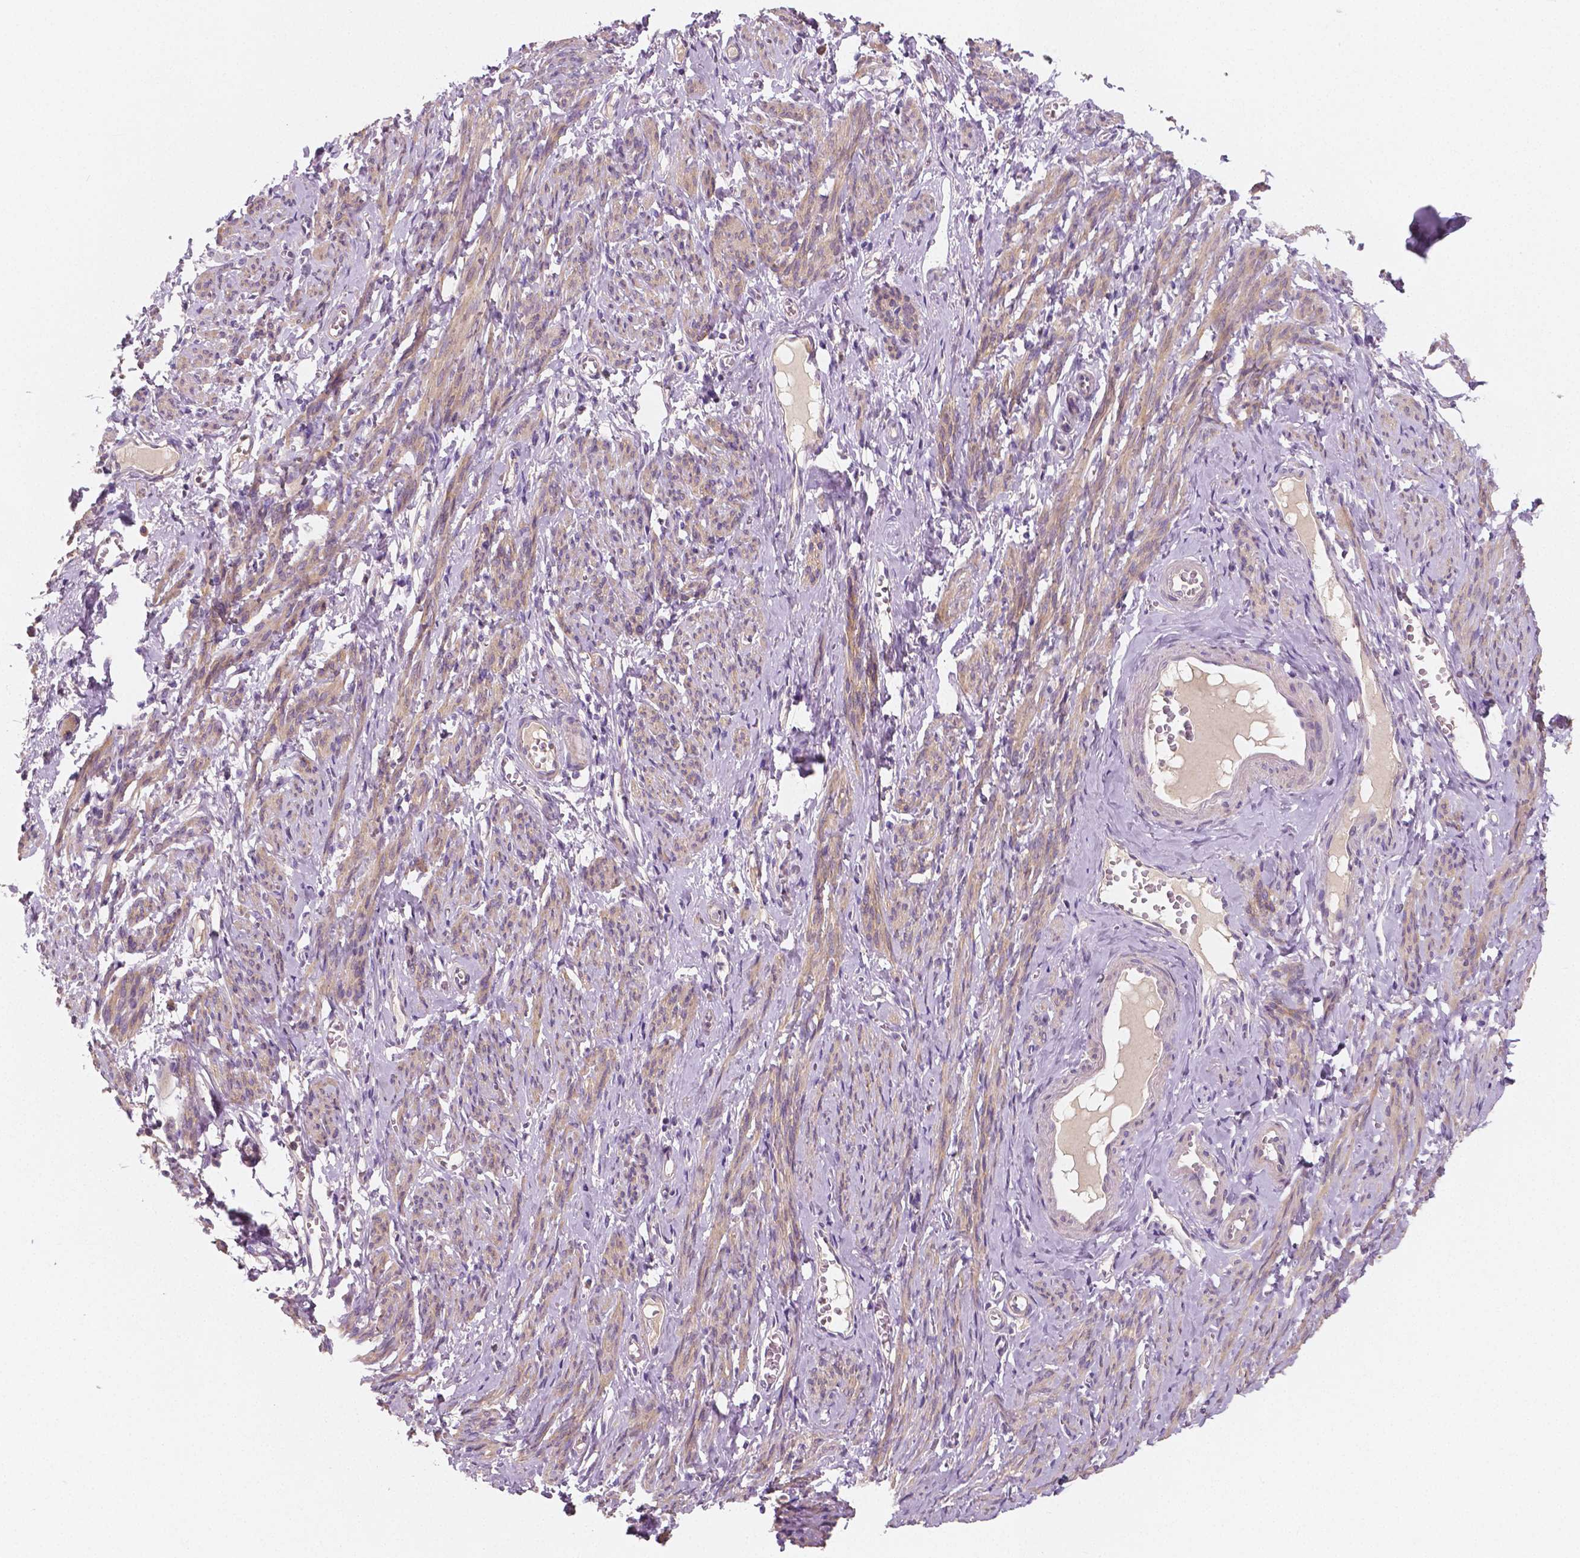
{"staining": {"intensity": "moderate", "quantity": "25%-75%", "location": "cytoplasmic/membranous"}, "tissue": "smooth muscle", "cell_type": "Smooth muscle cells", "image_type": "normal", "snomed": [{"axis": "morphology", "description": "Normal tissue, NOS"}, {"axis": "topography", "description": "Smooth muscle"}], "caption": "Immunohistochemistry (IHC) (DAB) staining of benign smooth muscle displays moderate cytoplasmic/membranous protein staining in about 25%-75% of smooth muscle cells.", "gene": "LSM14B", "patient": {"sex": "female", "age": 65}}